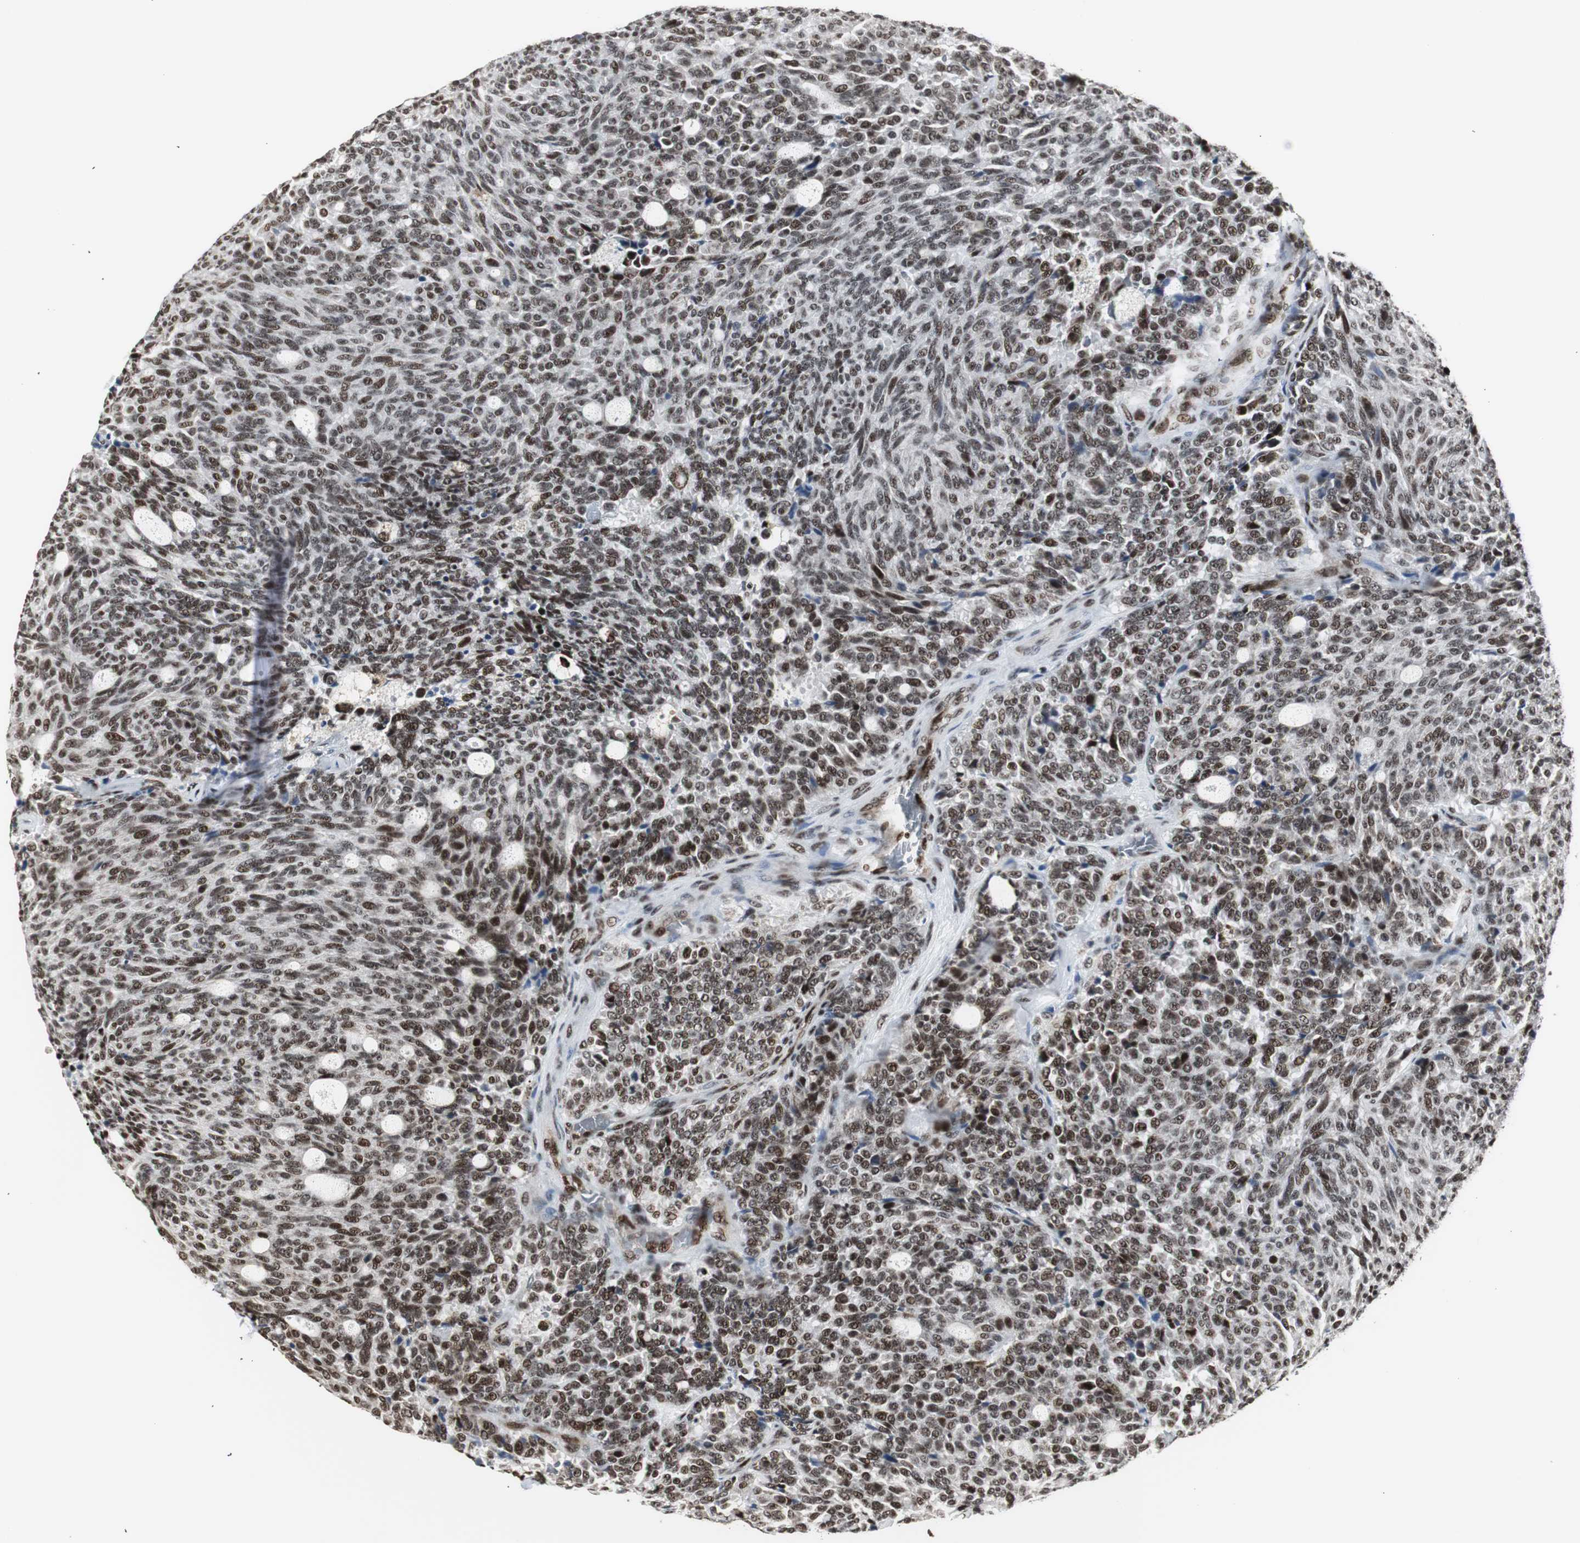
{"staining": {"intensity": "moderate", "quantity": ">75%", "location": "nuclear"}, "tissue": "carcinoid", "cell_type": "Tumor cells", "image_type": "cancer", "snomed": [{"axis": "morphology", "description": "Carcinoid, malignant, NOS"}, {"axis": "topography", "description": "Pancreas"}], "caption": "High-power microscopy captured an IHC histopathology image of carcinoid, revealing moderate nuclear staining in about >75% of tumor cells.", "gene": "PARN", "patient": {"sex": "female", "age": 54}}